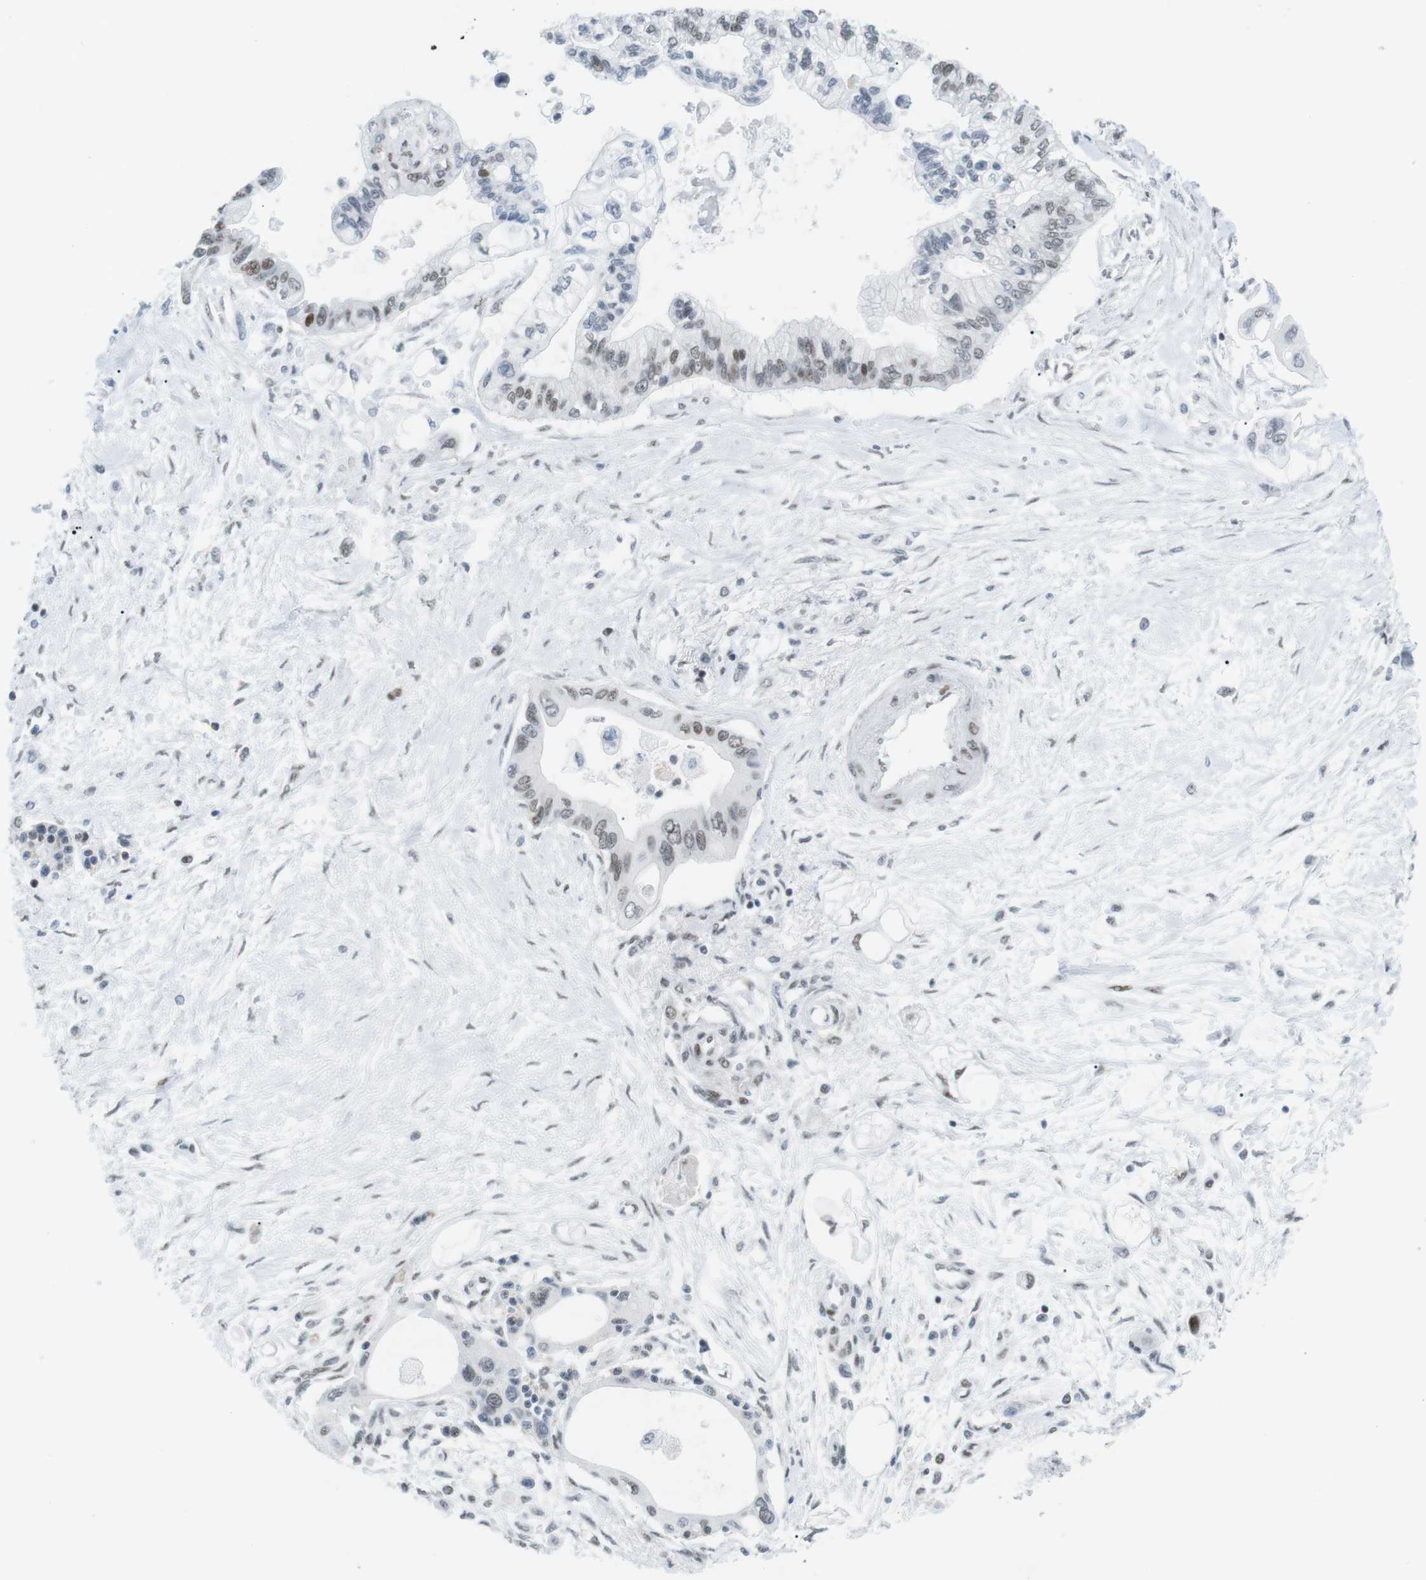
{"staining": {"intensity": "moderate", "quantity": "<25%", "location": "nuclear"}, "tissue": "pancreatic cancer", "cell_type": "Tumor cells", "image_type": "cancer", "snomed": [{"axis": "morphology", "description": "Adenocarcinoma, NOS"}, {"axis": "topography", "description": "Pancreas"}], "caption": "Pancreatic cancer (adenocarcinoma) stained with DAB (3,3'-diaminobenzidine) IHC shows low levels of moderate nuclear positivity in about <25% of tumor cells.", "gene": "CDC27", "patient": {"sex": "female", "age": 77}}